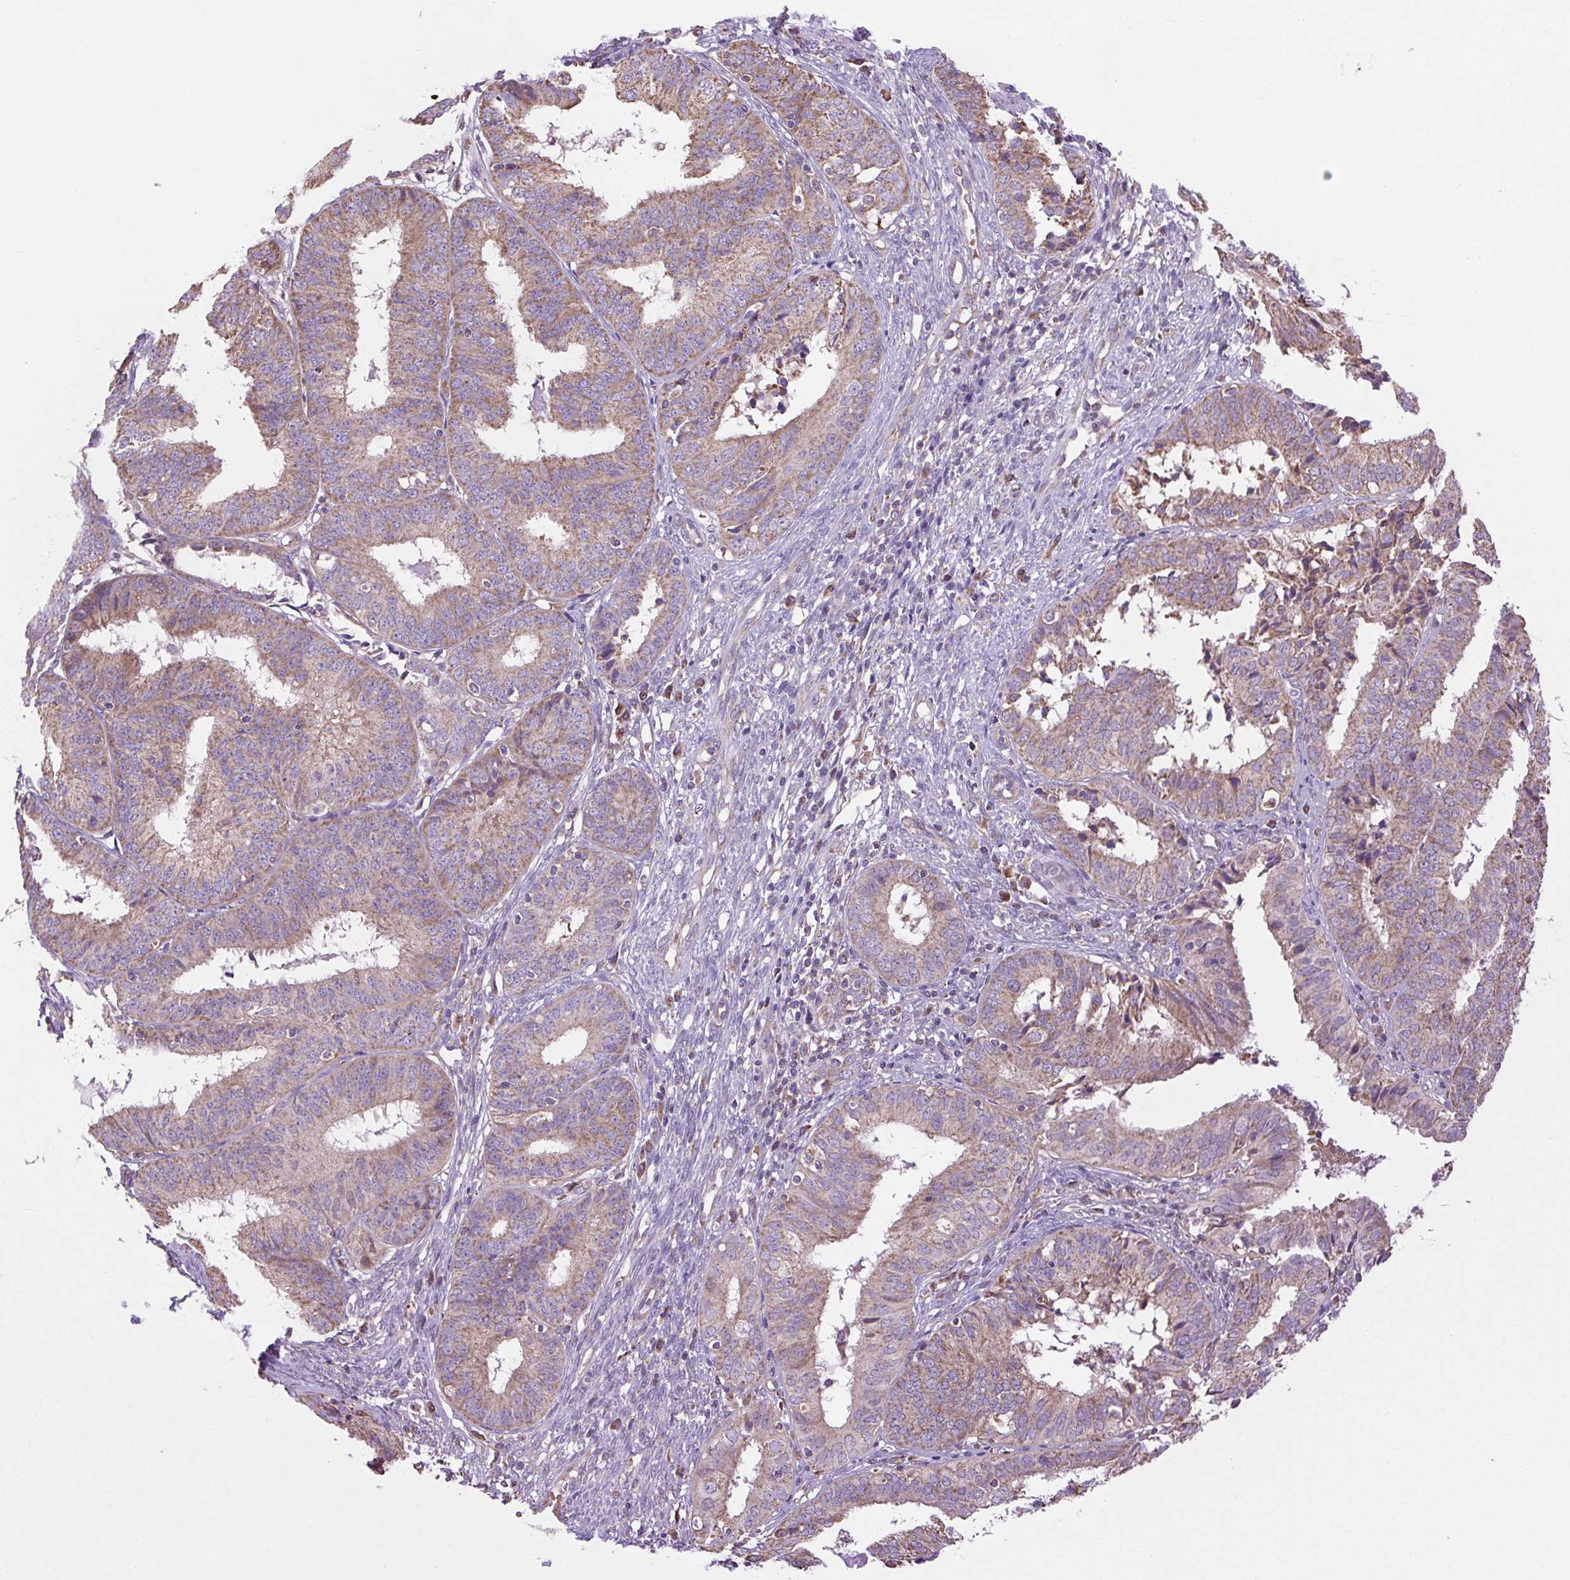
{"staining": {"intensity": "weak", "quantity": ">75%", "location": "cytoplasmic/membranous"}, "tissue": "endometrial cancer", "cell_type": "Tumor cells", "image_type": "cancer", "snomed": [{"axis": "morphology", "description": "Adenocarcinoma, NOS"}, {"axis": "topography", "description": "Endometrium"}], "caption": "About >75% of tumor cells in human endometrial adenocarcinoma show weak cytoplasmic/membranous protein staining as visualized by brown immunohistochemical staining.", "gene": "PLCG1", "patient": {"sex": "female", "age": 51}}